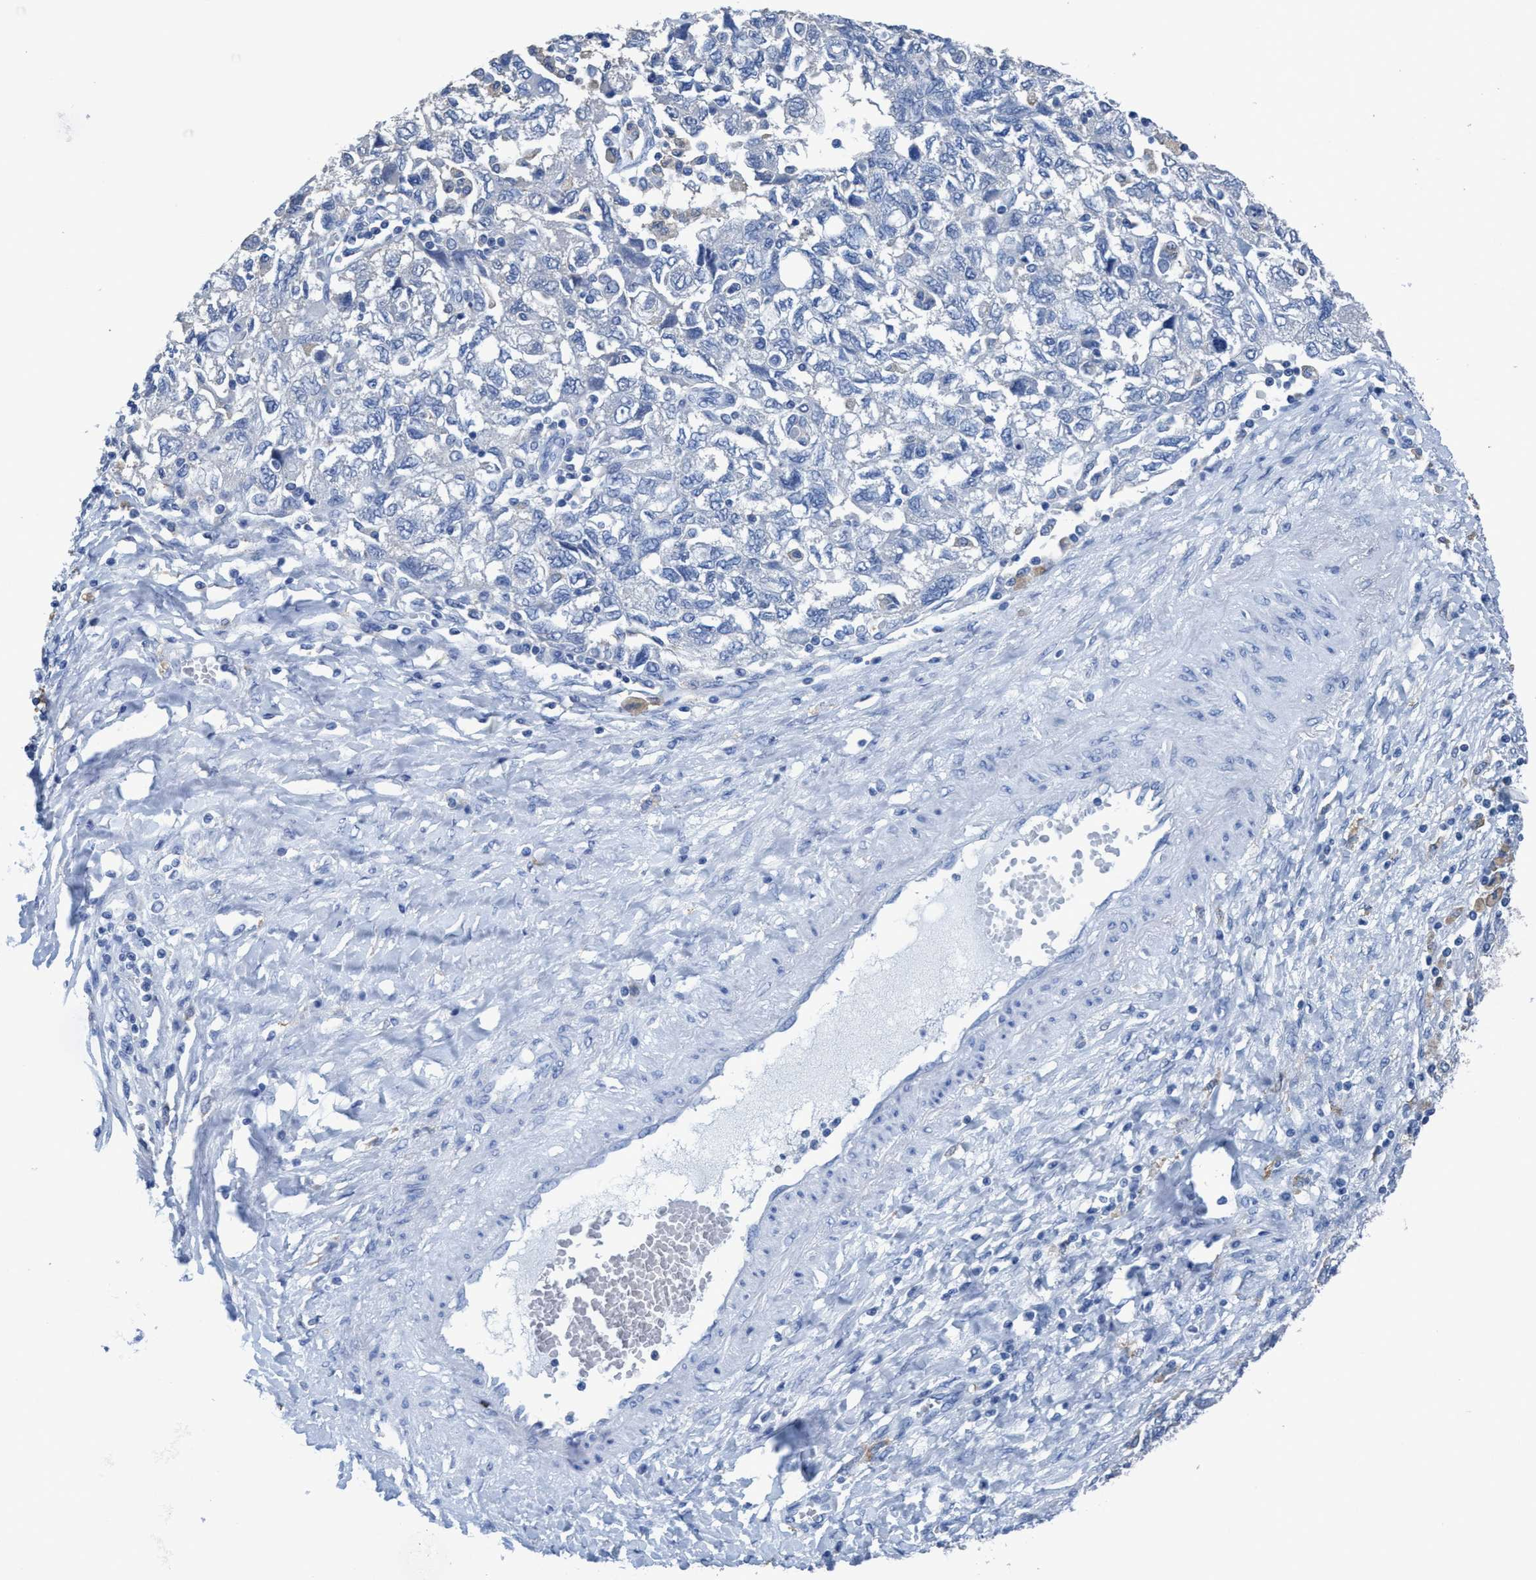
{"staining": {"intensity": "negative", "quantity": "none", "location": "none"}, "tissue": "ovarian cancer", "cell_type": "Tumor cells", "image_type": "cancer", "snomed": [{"axis": "morphology", "description": "Carcinoma, NOS"}, {"axis": "morphology", "description": "Cystadenocarcinoma, serous, NOS"}, {"axis": "topography", "description": "Ovary"}], "caption": "The micrograph reveals no staining of tumor cells in ovarian cancer (serous cystadenocarcinoma).", "gene": "DNAI1", "patient": {"sex": "female", "age": 69}}